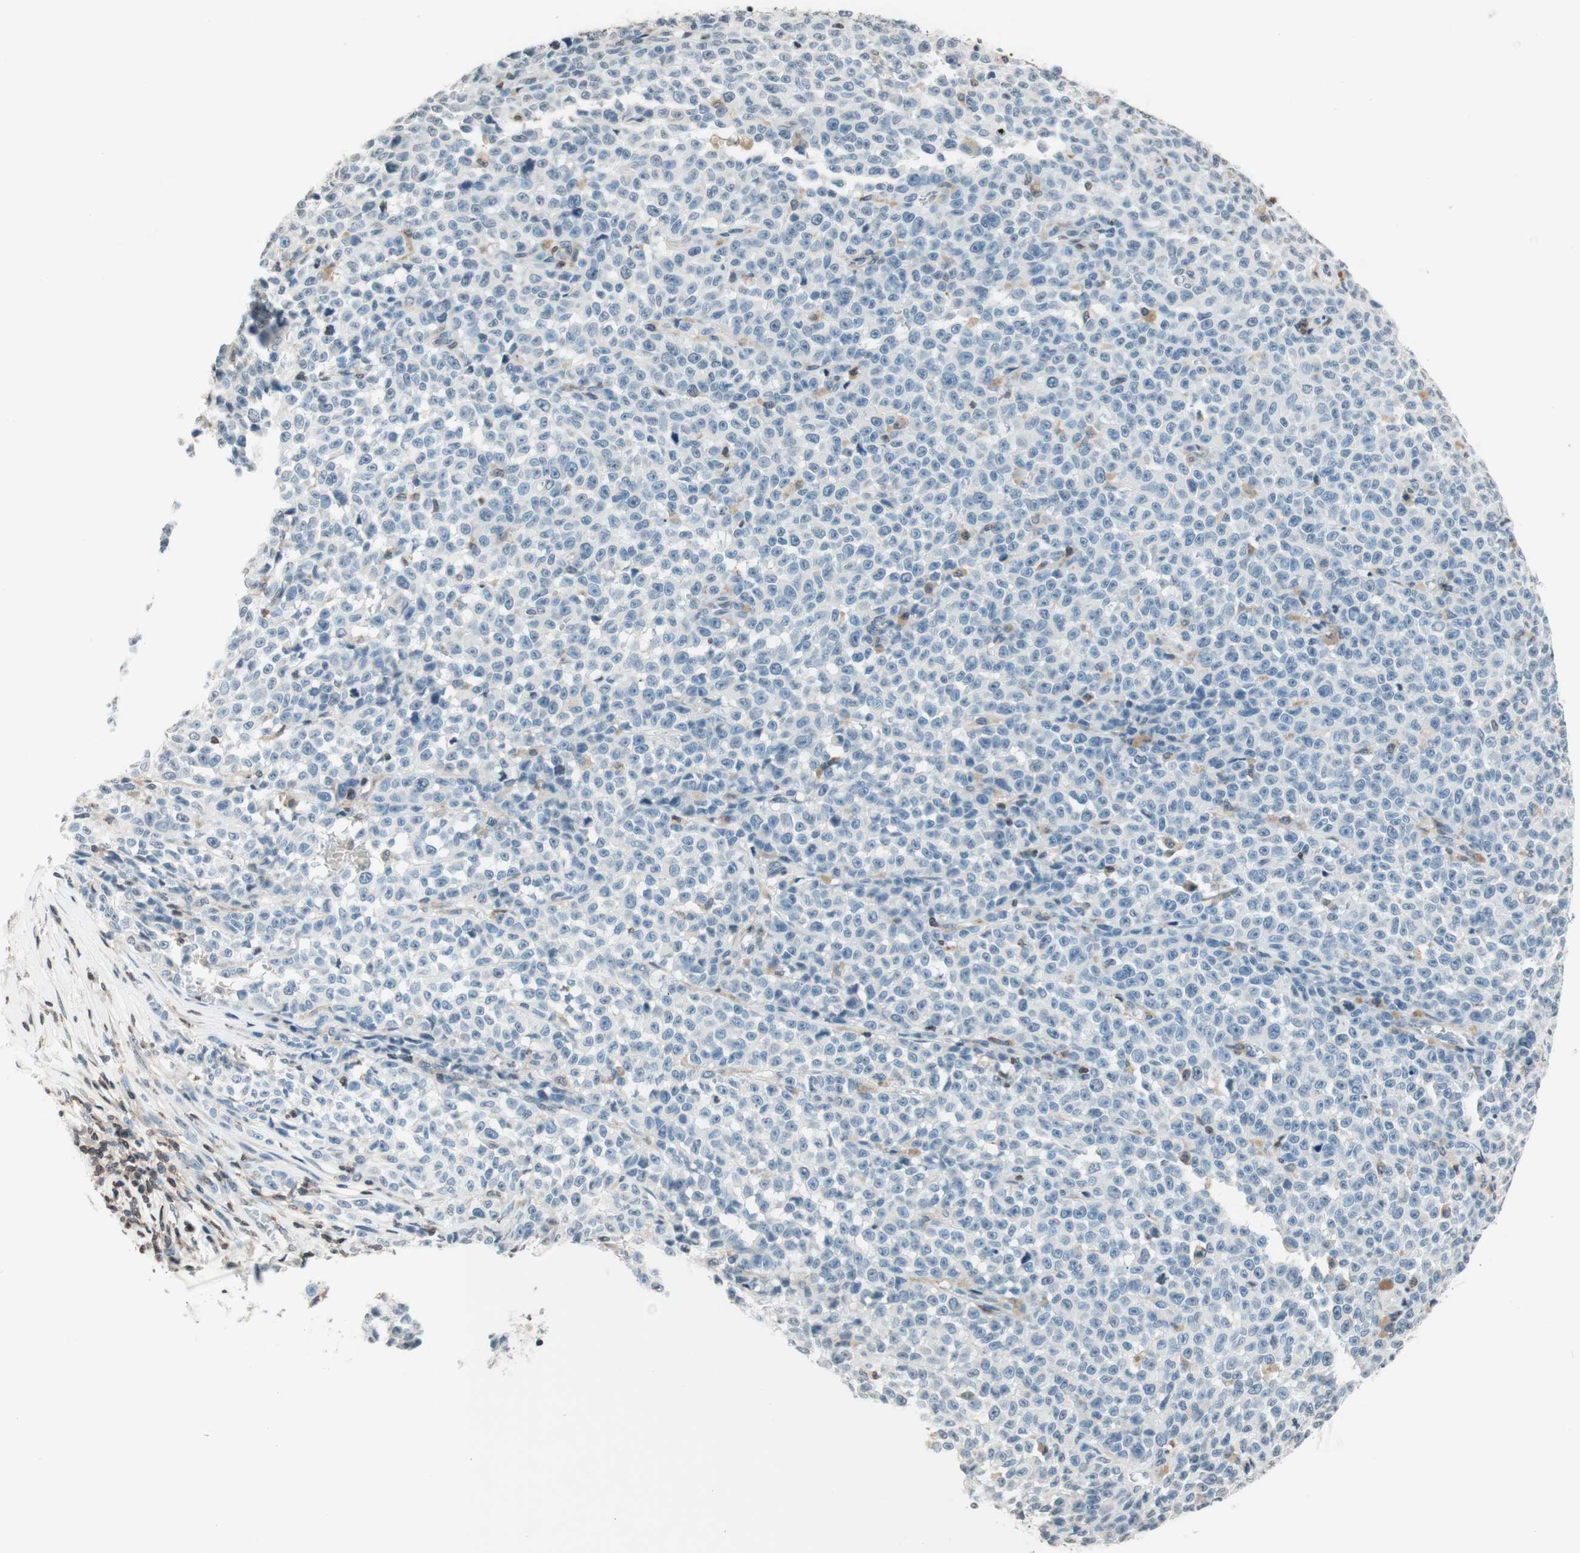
{"staining": {"intensity": "negative", "quantity": "none", "location": "none"}, "tissue": "melanoma", "cell_type": "Tumor cells", "image_type": "cancer", "snomed": [{"axis": "morphology", "description": "Malignant melanoma, NOS"}, {"axis": "topography", "description": "Skin"}], "caption": "Human melanoma stained for a protein using IHC exhibits no expression in tumor cells.", "gene": "WIPF1", "patient": {"sex": "female", "age": 82}}